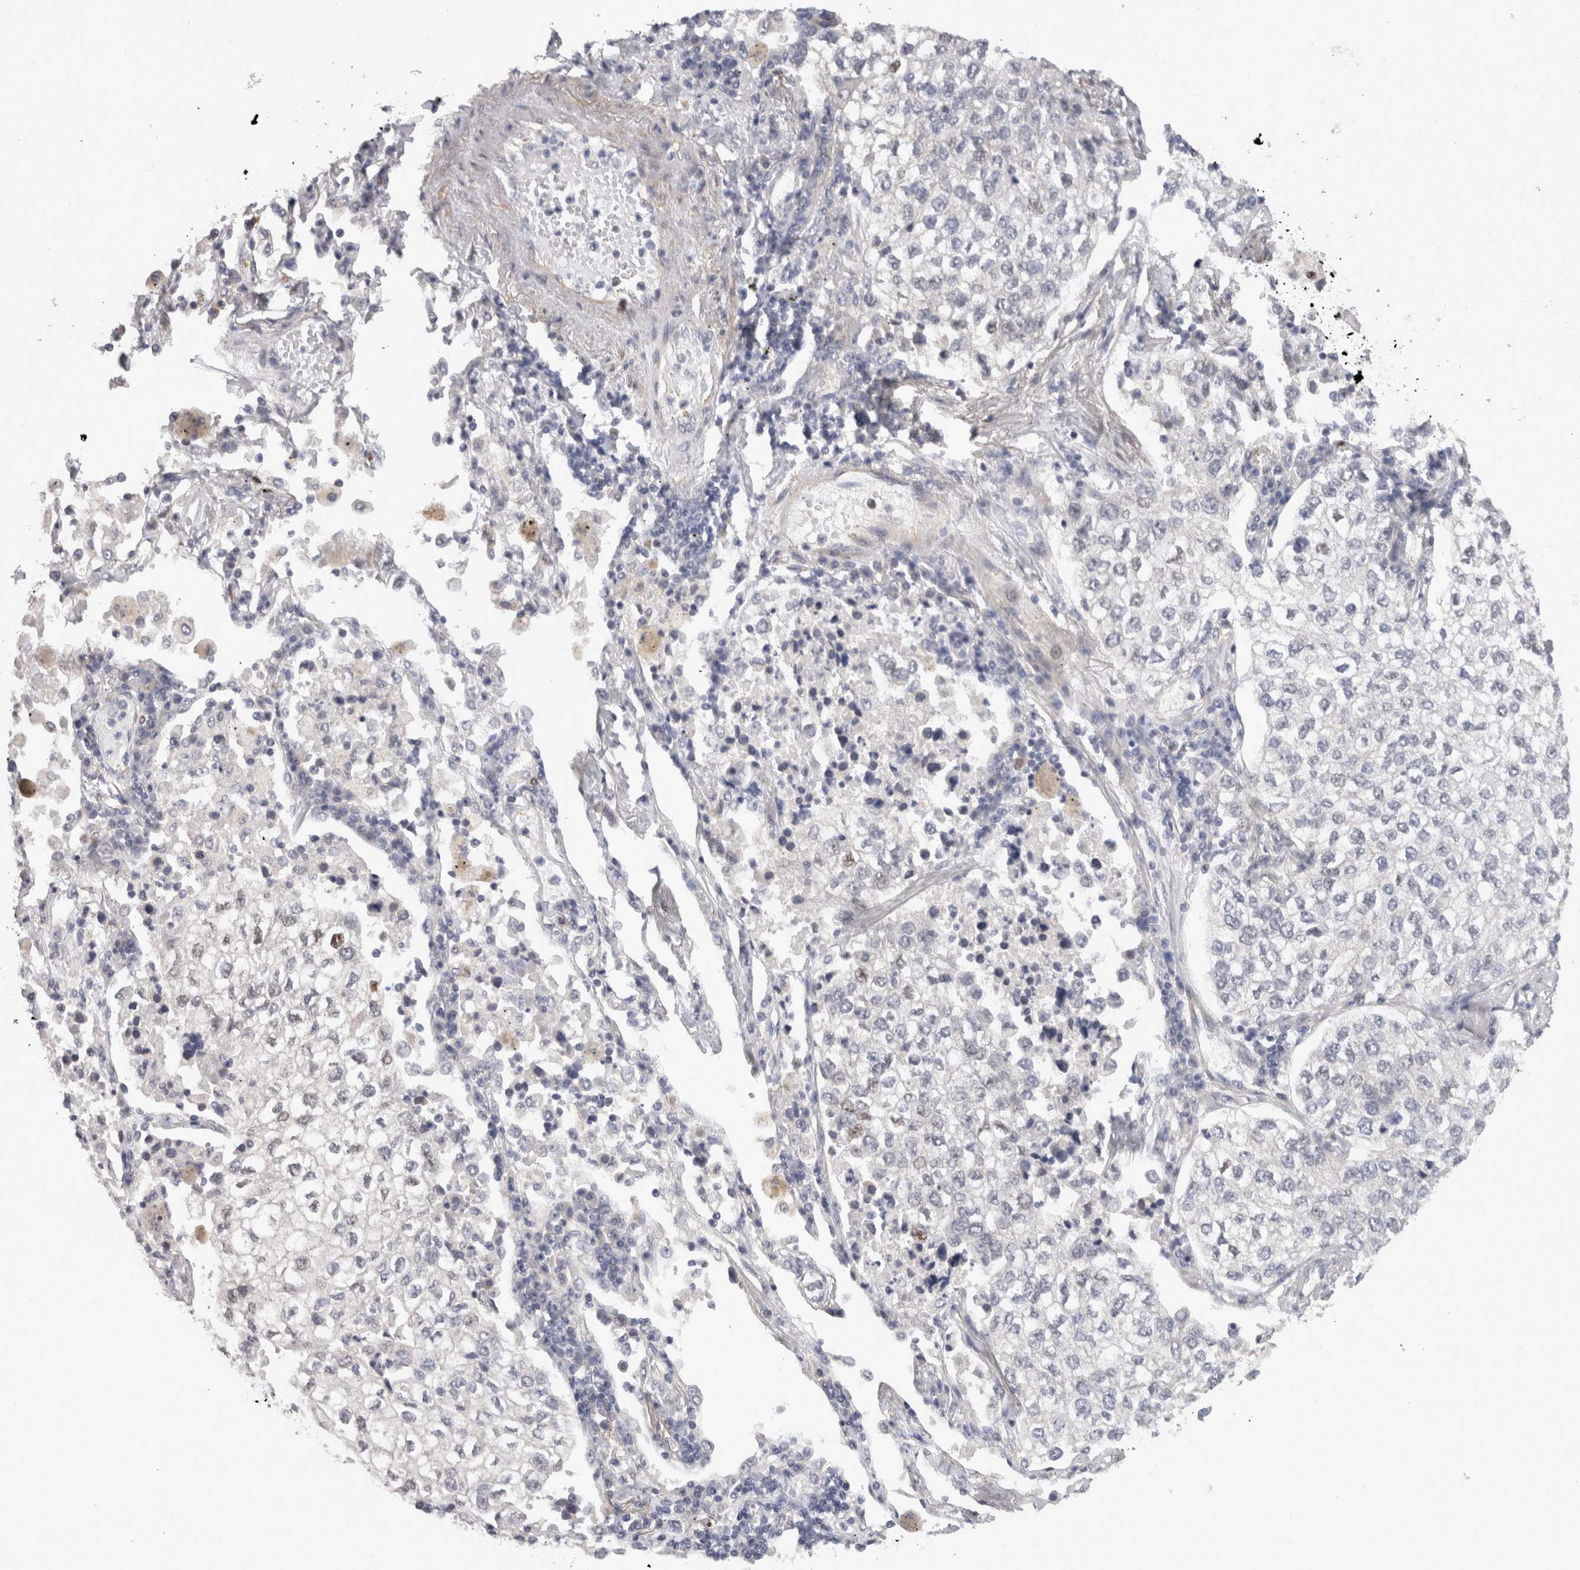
{"staining": {"intensity": "negative", "quantity": "none", "location": "none"}, "tissue": "lung cancer", "cell_type": "Tumor cells", "image_type": "cancer", "snomed": [{"axis": "morphology", "description": "Adenocarcinoma, NOS"}, {"axis": "topography", "description": "Lung"}], "caption": "A high-resolution photomicrograph shows immunohistochemistry staining of lung cancer, which demonstrates no significant staining in tumor cells.", "gene": "RMDN1", "patient": {"sex": "male", "age": 63}}